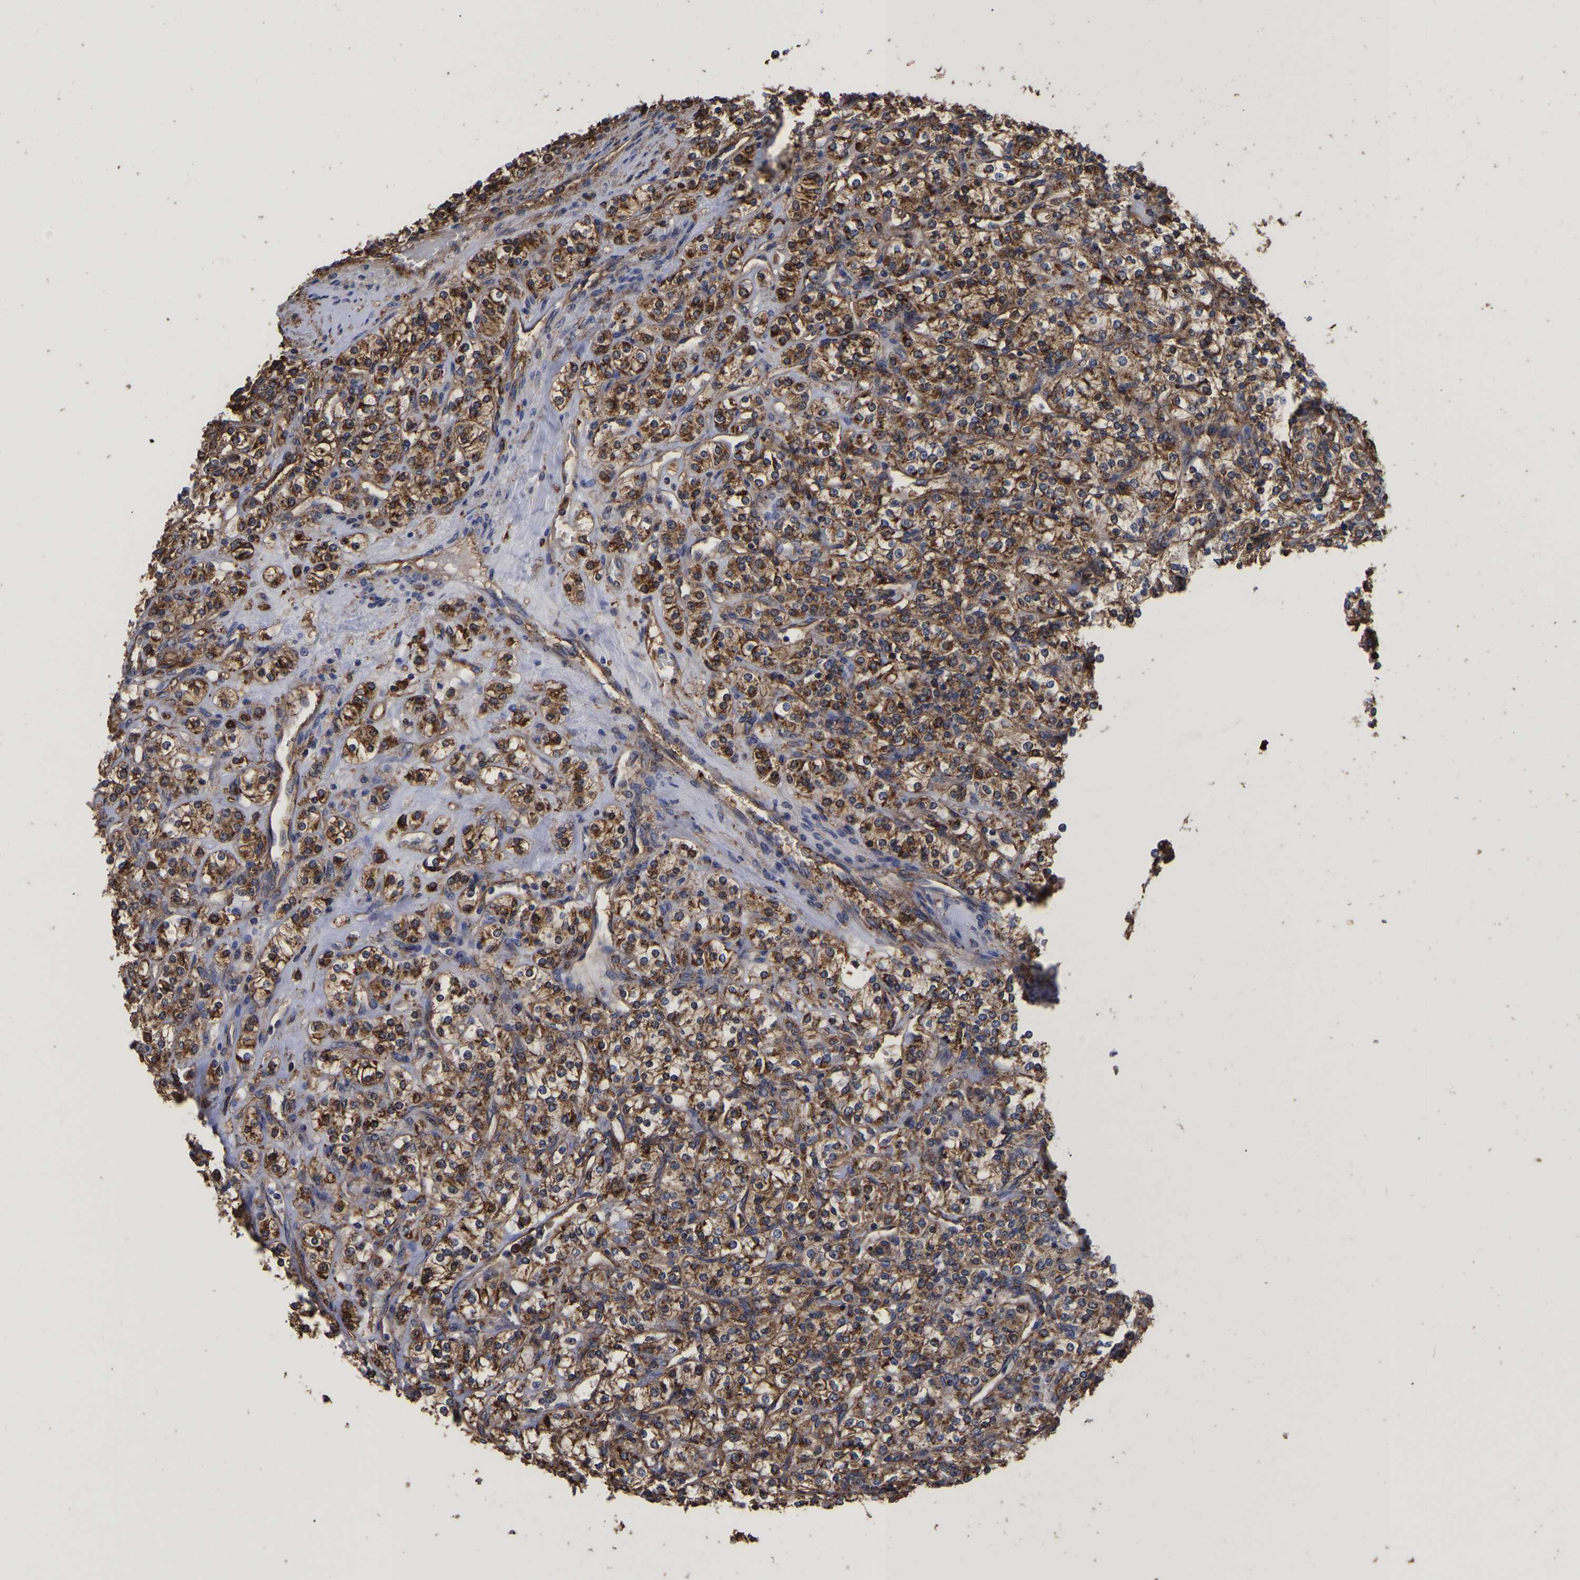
{"staining": {"intensity": "moderate", "quantity": ">75%", "location": "cytoplasmic/membranous"}, "tissue": "renal cancer", "cell_type": "Tumor cells", "image_type": "cancer", "snomed": [{"axis": "morphology", "description": "Adenocarcinoma, NOS"}, {"axis": "topography", "description": "Kidney"}], "caption": "The image displays a brown stain indicating the presence of a protein in the cytoplasmic/membranous of tumor cells in renal cancer. (IHC, brightfield microscopy, high magnification).", "gene": "LIF", "patient": {"sex": "male", "age": 77}}